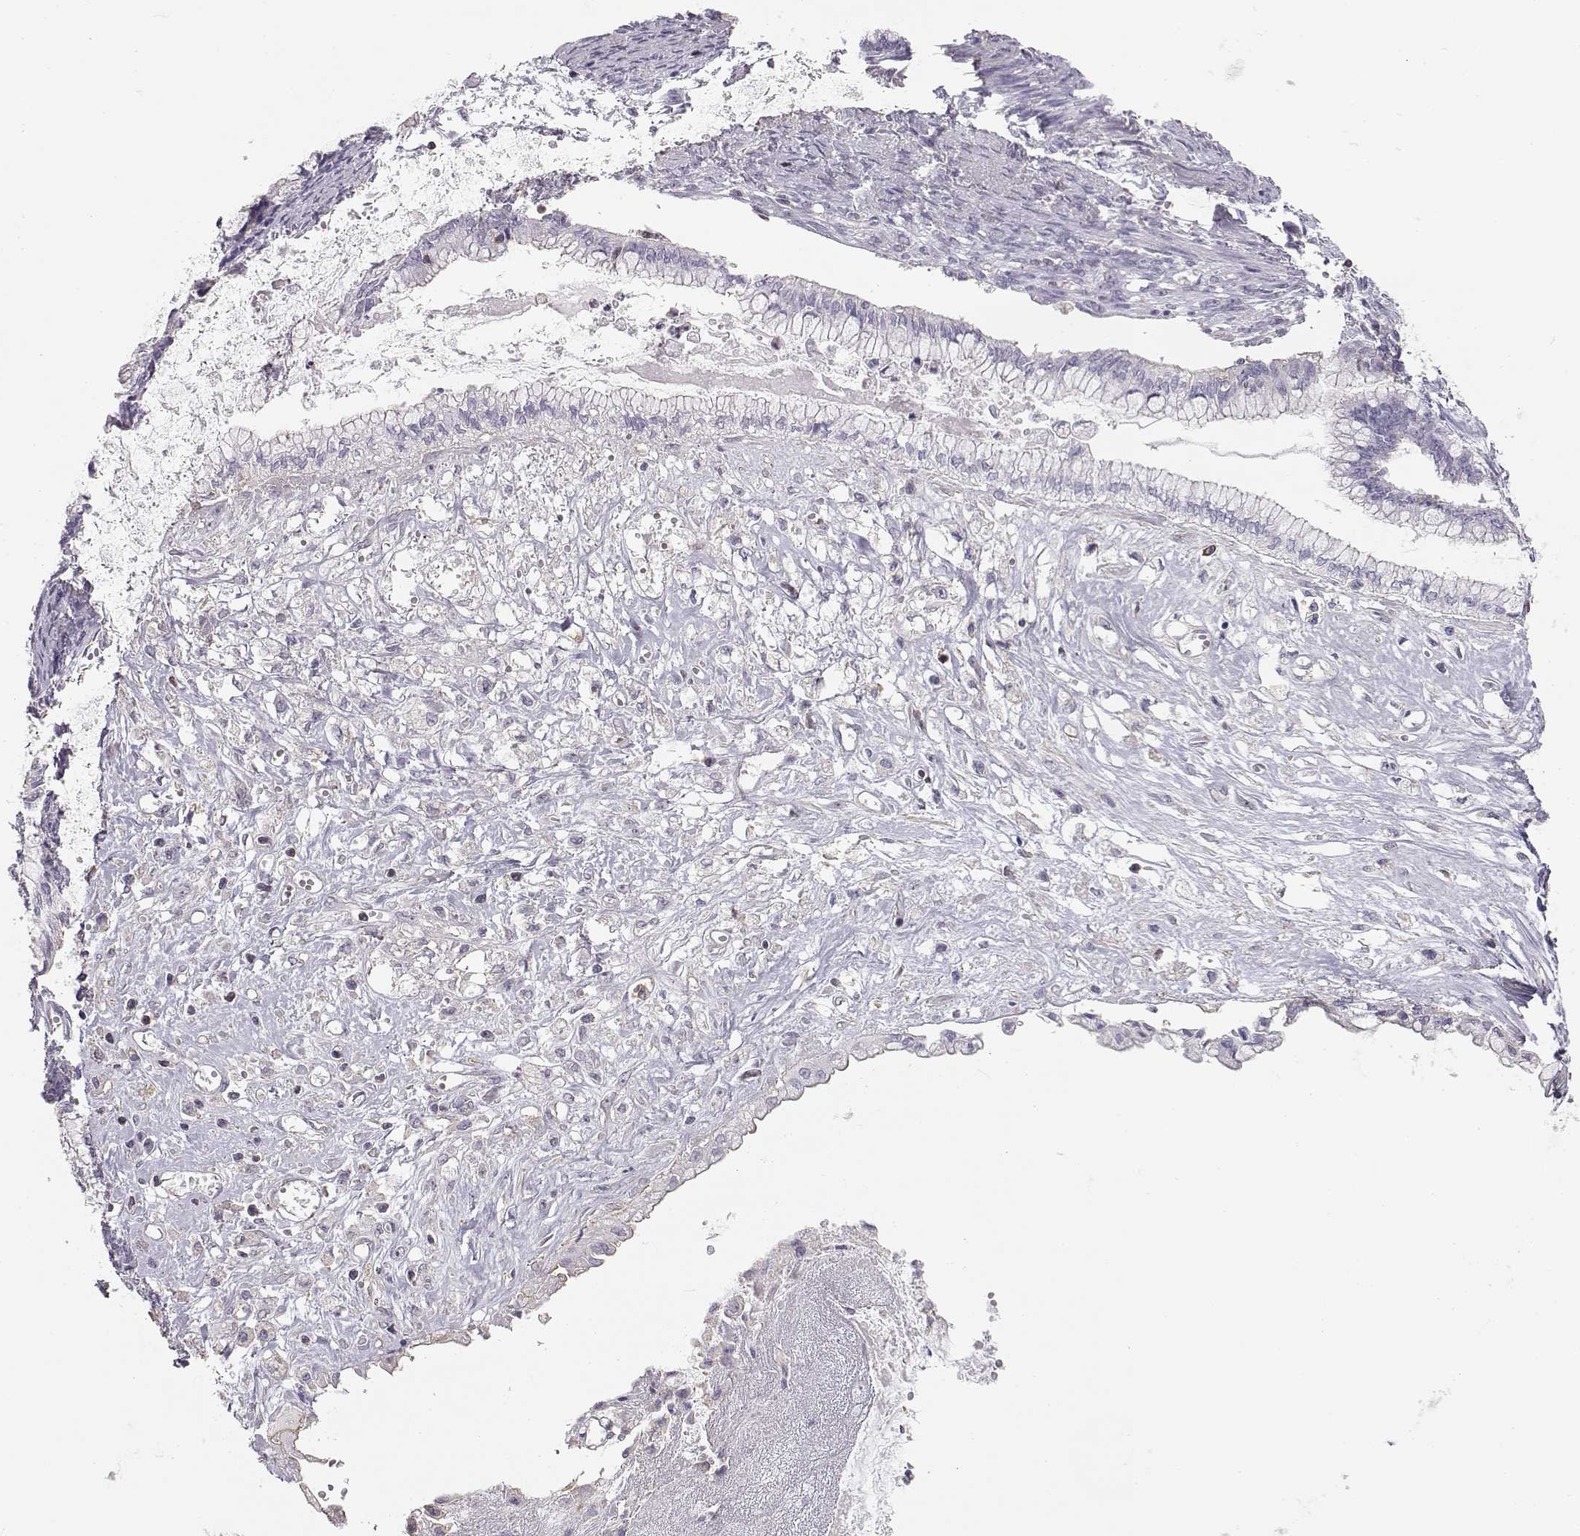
{"staining": {"intensity": "negative", "quantity": "none", "location": "none"}, "tissue": "ovarian cancer", "cell_type": "Tumor cells", "image_type": "cancer", "snomed": [{"axis": "morphology", "description": "Cystadenocarcinoma, mucinous, NOS"}, {"axis": "topography", "description": "Ovary"}], "caption": "There is no significant positivity in tumor cells of ovarian cancer (mucinous cystadenocarcinoma).", "gene": "DAPL1", "patient": {"sex": "female", "age": 67}}